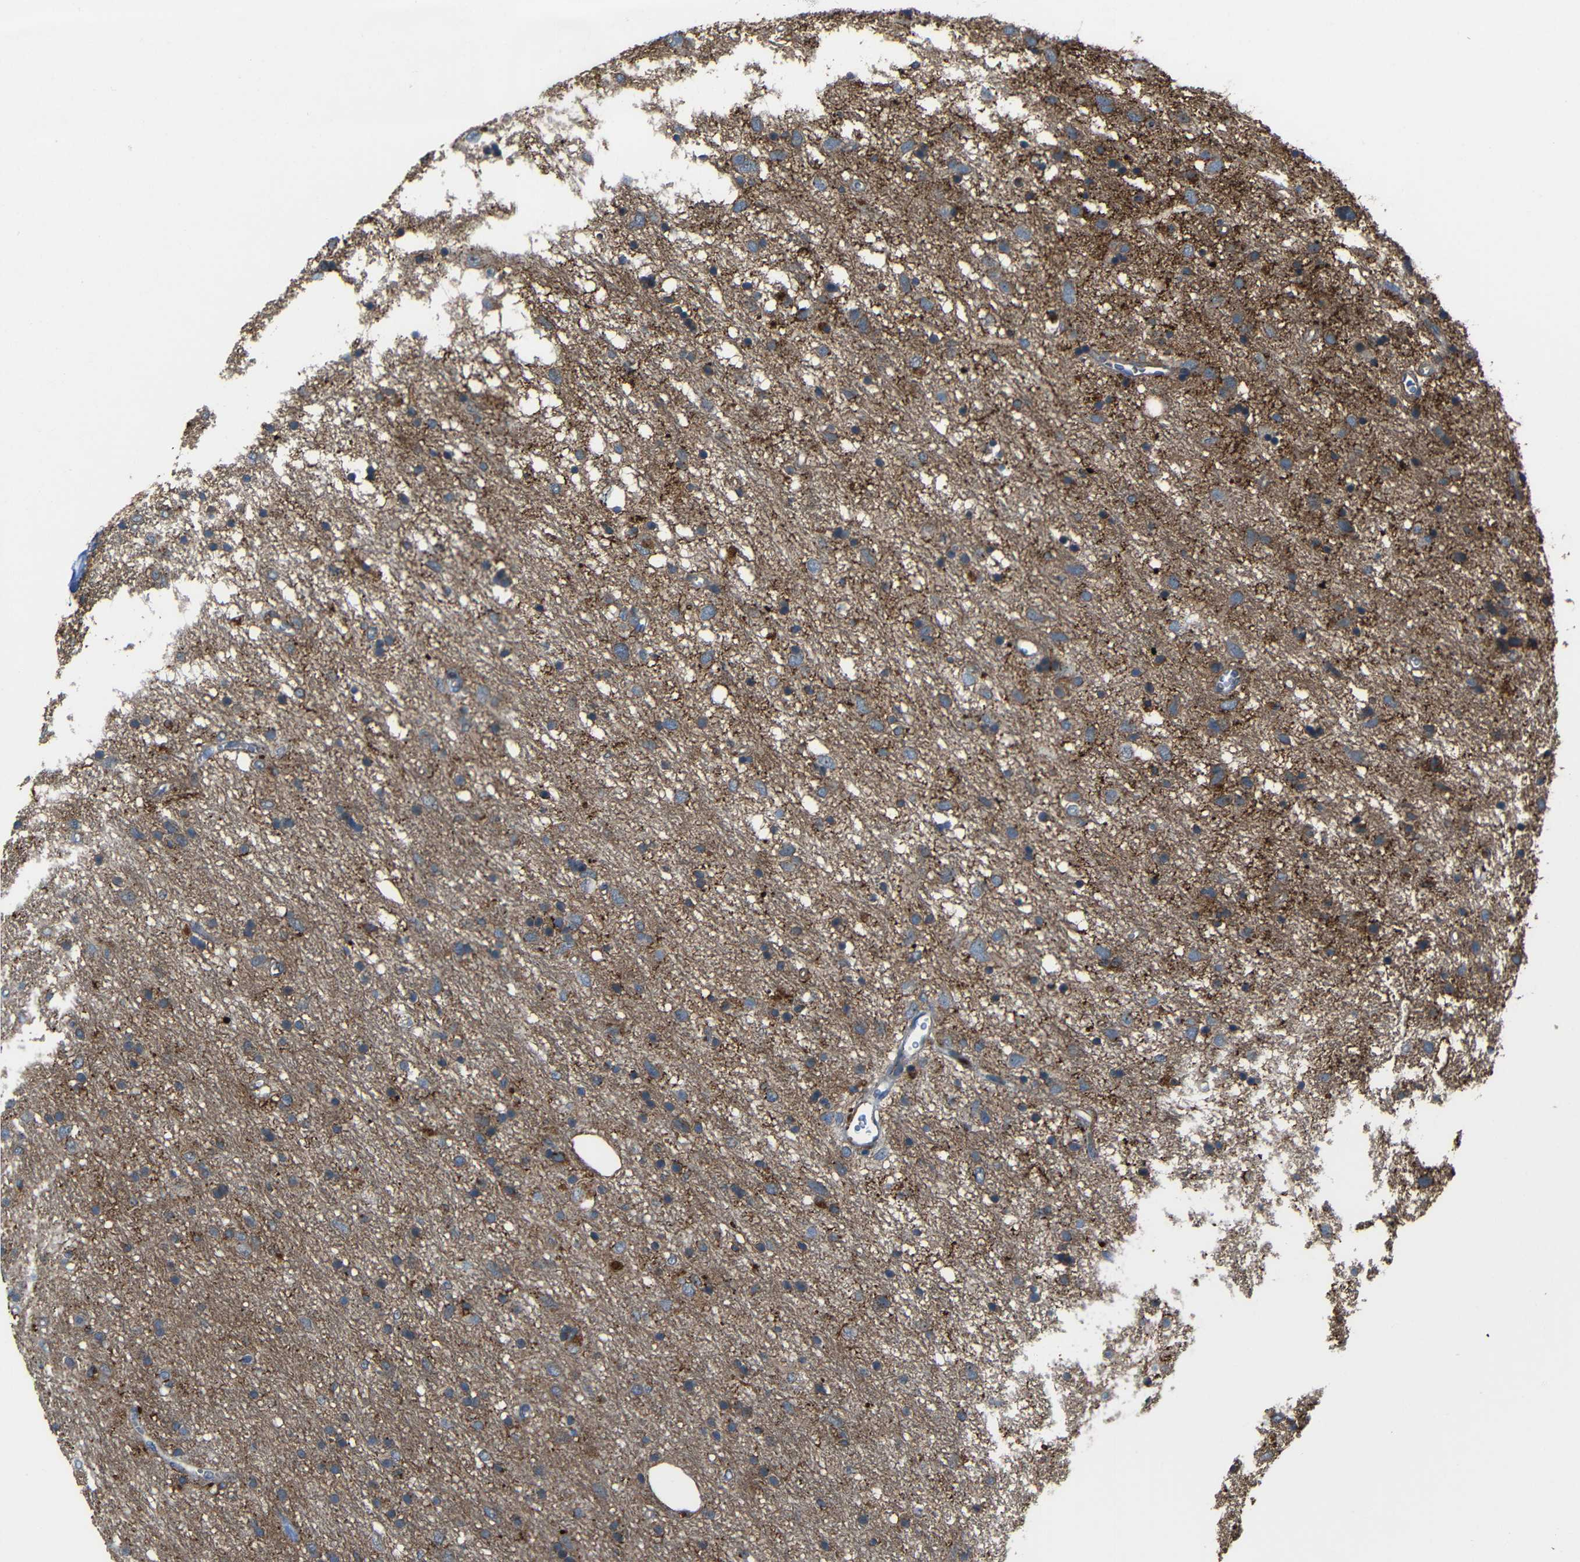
{"staining": {"intensity": "negative", "quantity": "none", "location": "none"}, "tissue": "glioma", "cell_type": "Tumor cells", "image_type": "cancer", "snomed": [{"axis": "morphology", "description": "Glioma, malignant, Low grade"}, {"axis": "topography", "description": "Brain"}], "caption": "DAB immunohistochemical staining of glioma exhibits no significant expression in tumor cells.", "gene": "DNAJC5", "patient": {"sex": "male", "age": 77}}